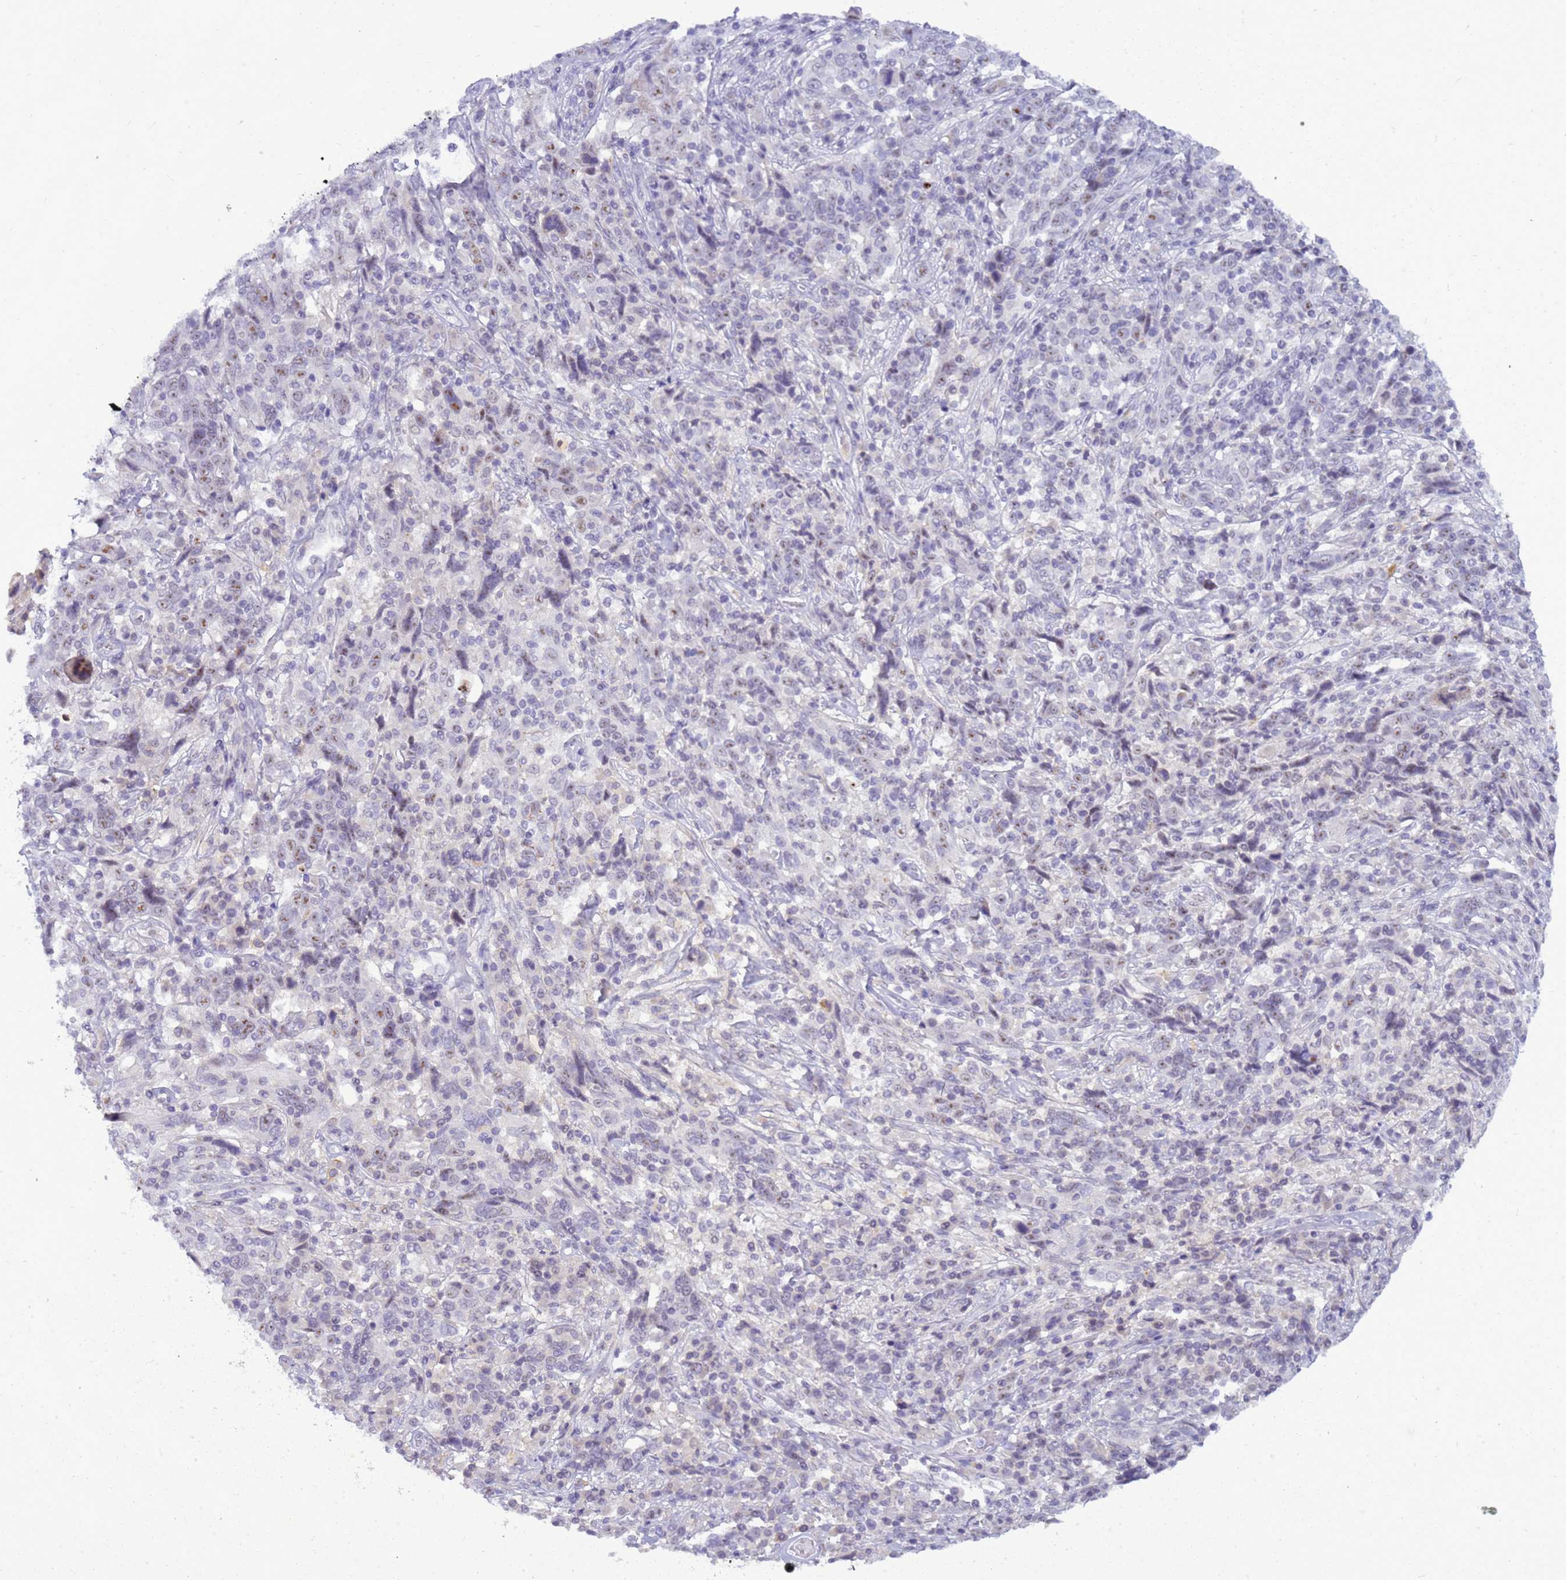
{"staining": {"intensity": "negative", "quantity": "none", "location": "none"}, "tissue": "cervical cancer", "cell_type": "Tumor cells", "image_type": "cancer", "snomed": [{"axis": "morphology", "description": "Squamous cell carcinoma, NOS"}, {"axis": "topography", "description": "Cervix"}], "caption": "Immunohistochemical staining of cervical cancer (squamous cell carcinoma) demonstrates no significant expression in tumor cells.", "gene": "DMRTC2", "patient": {"sex": "female", "age": 46}}